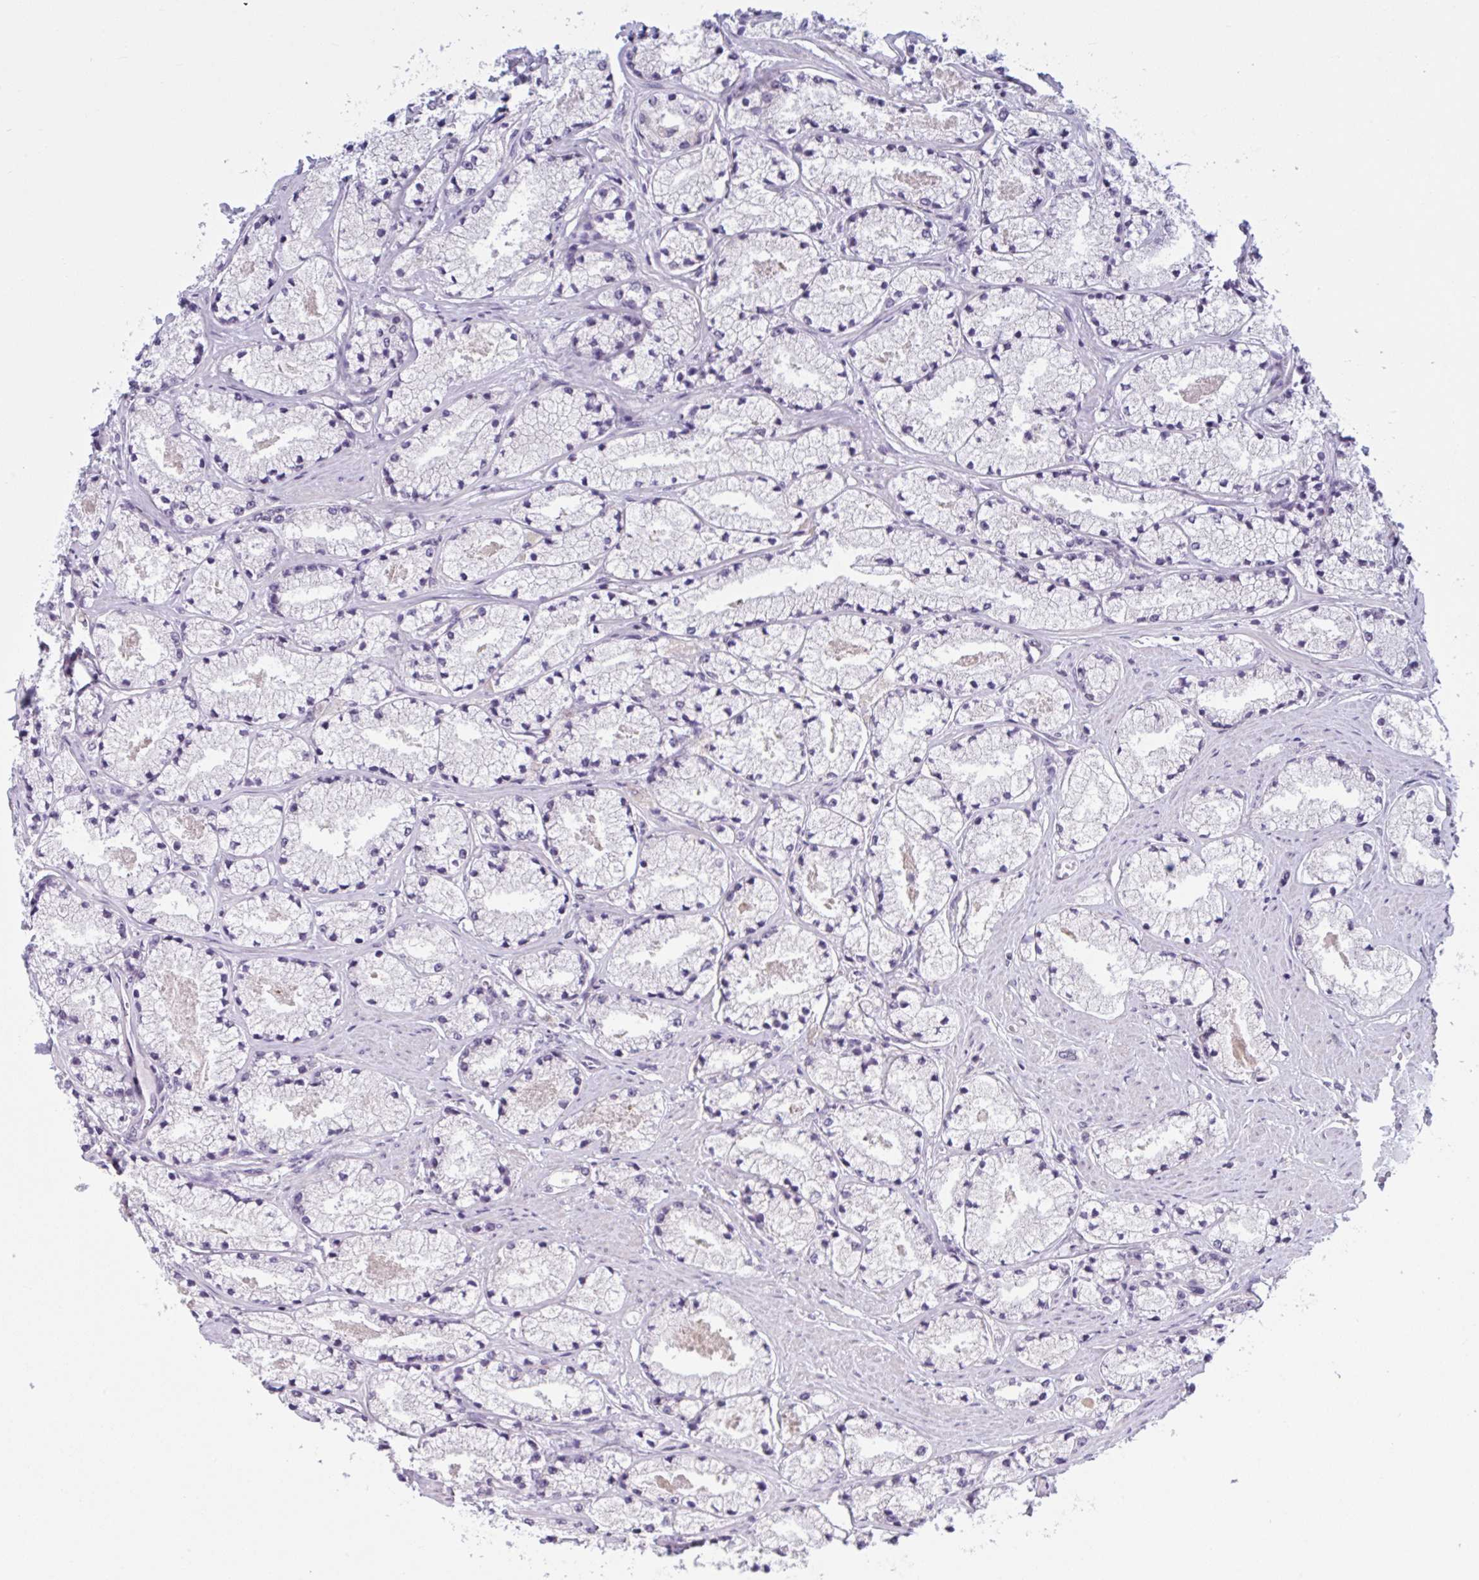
{"staining": {"intensity": "negative", "quantity": "none", "location": "none"}, "tissue": "prostate cancer", "cell_type": "Tumor cells", "image_type": "cancer", "snomed": [{"axis": "morphology", "description": "Adenocarcinoma, High grade"}, {"axis": "topography", "description": "Prostate"}], "caption": "Prostate cancer (adenocarcinoma (high-grade)) was stained to show a protein in brown. There is no significant expression in tumor cells.", "gene": "TTC7B", "patient": {"sex": "male", "age": 63}}